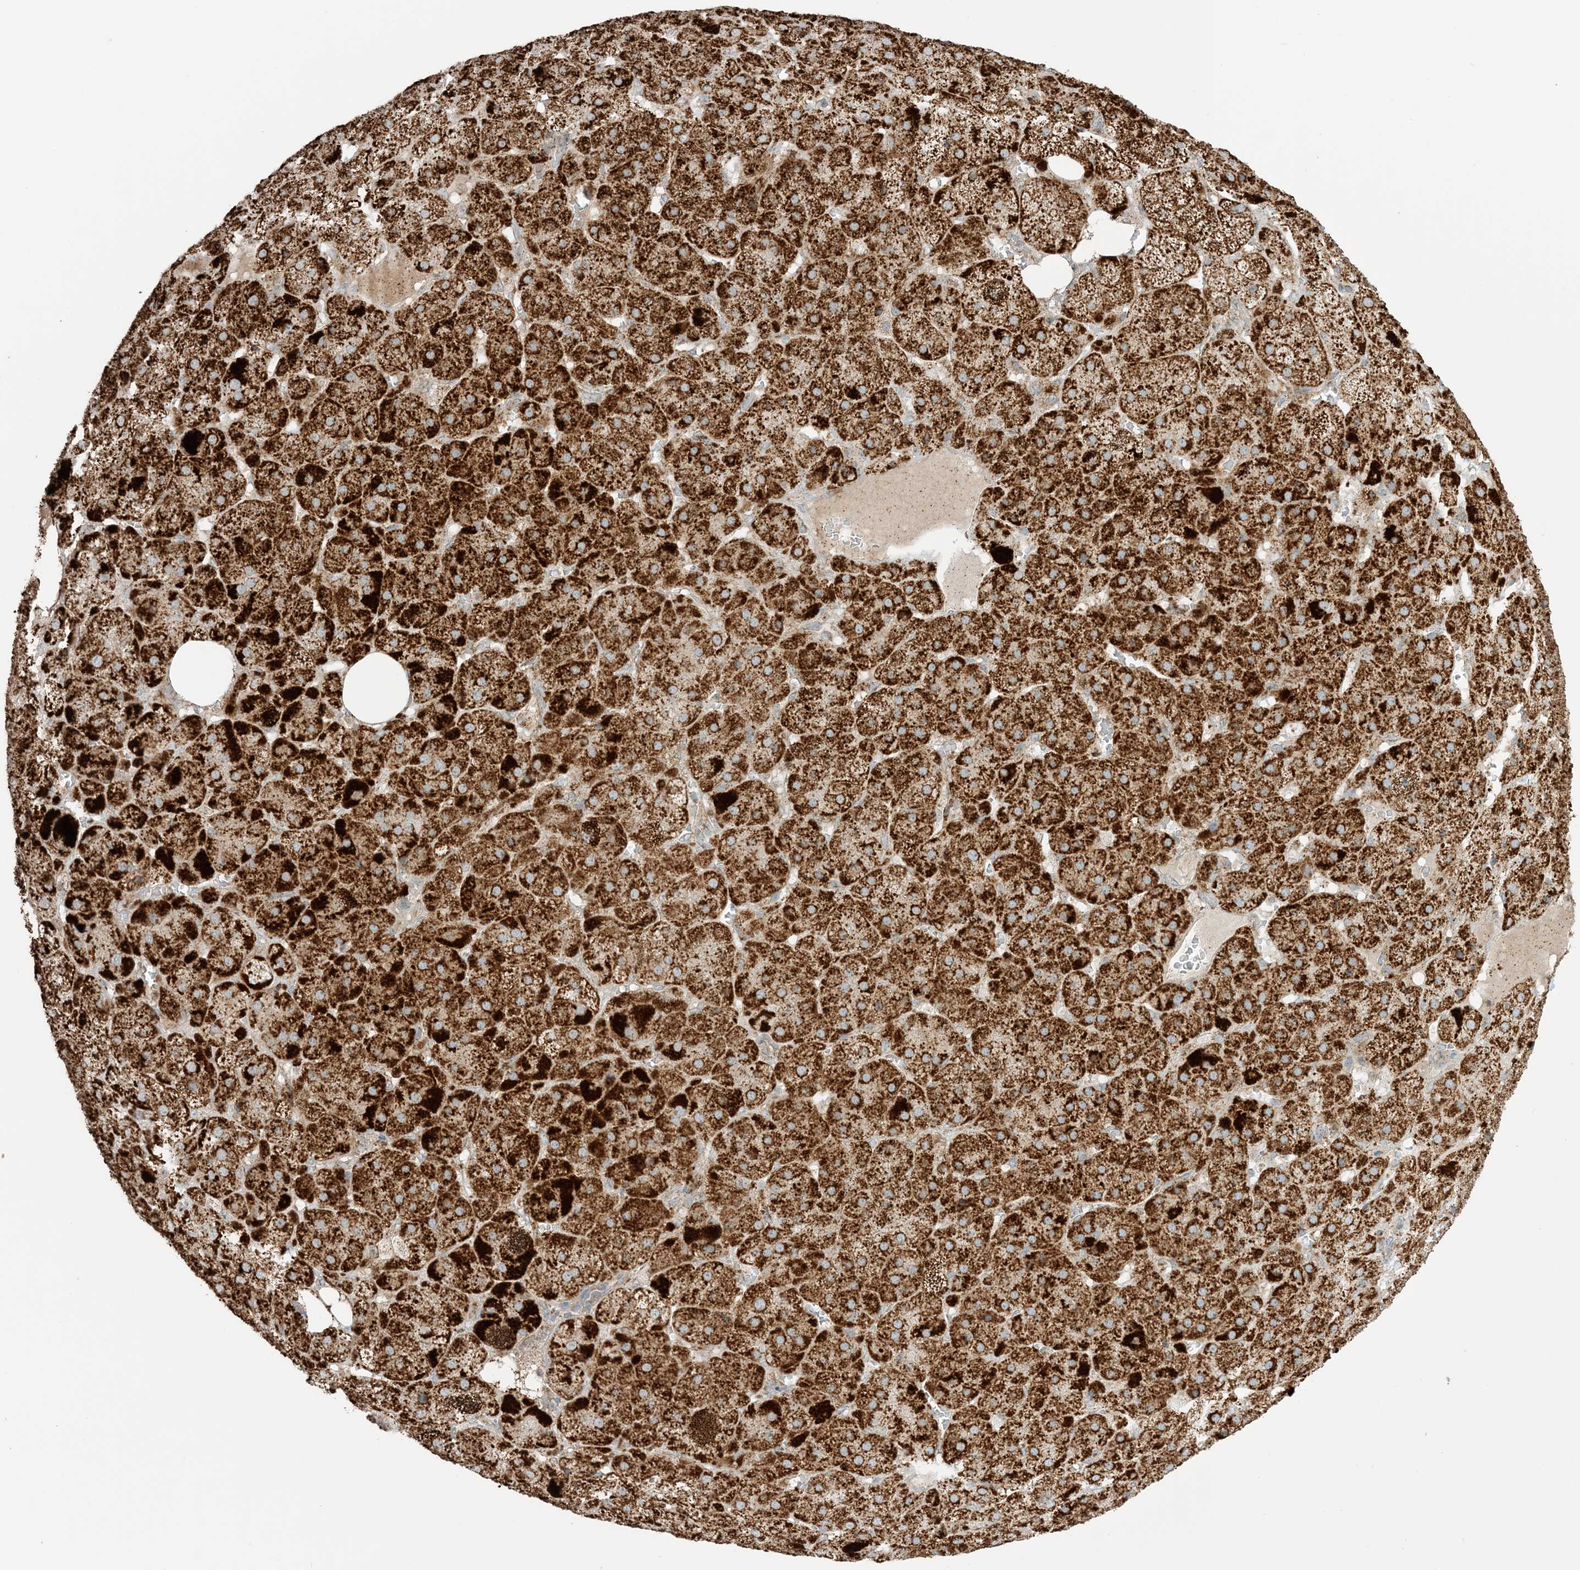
{"staining": {"intensity": "strong", "quantity": ">75%", "location": "cytoplasmic/membranous"}, "tissue": "adrenal gland", "cell_type": "Glandular cells", "image_type": "normal", "snomed": [{"axis": "morphology", "description": "Normal tissue, NOS"}, {"axis": "topography", "description": "Adrenal gland"}], "caption": "Adrenal gland stained with immunohistochemistry (IHC) reveals strong cytoplasmic/membranous positivity in about >75% of glandular cells.", "gene": "N4BP3", "patient": {"sex": "female", "age": 57}}